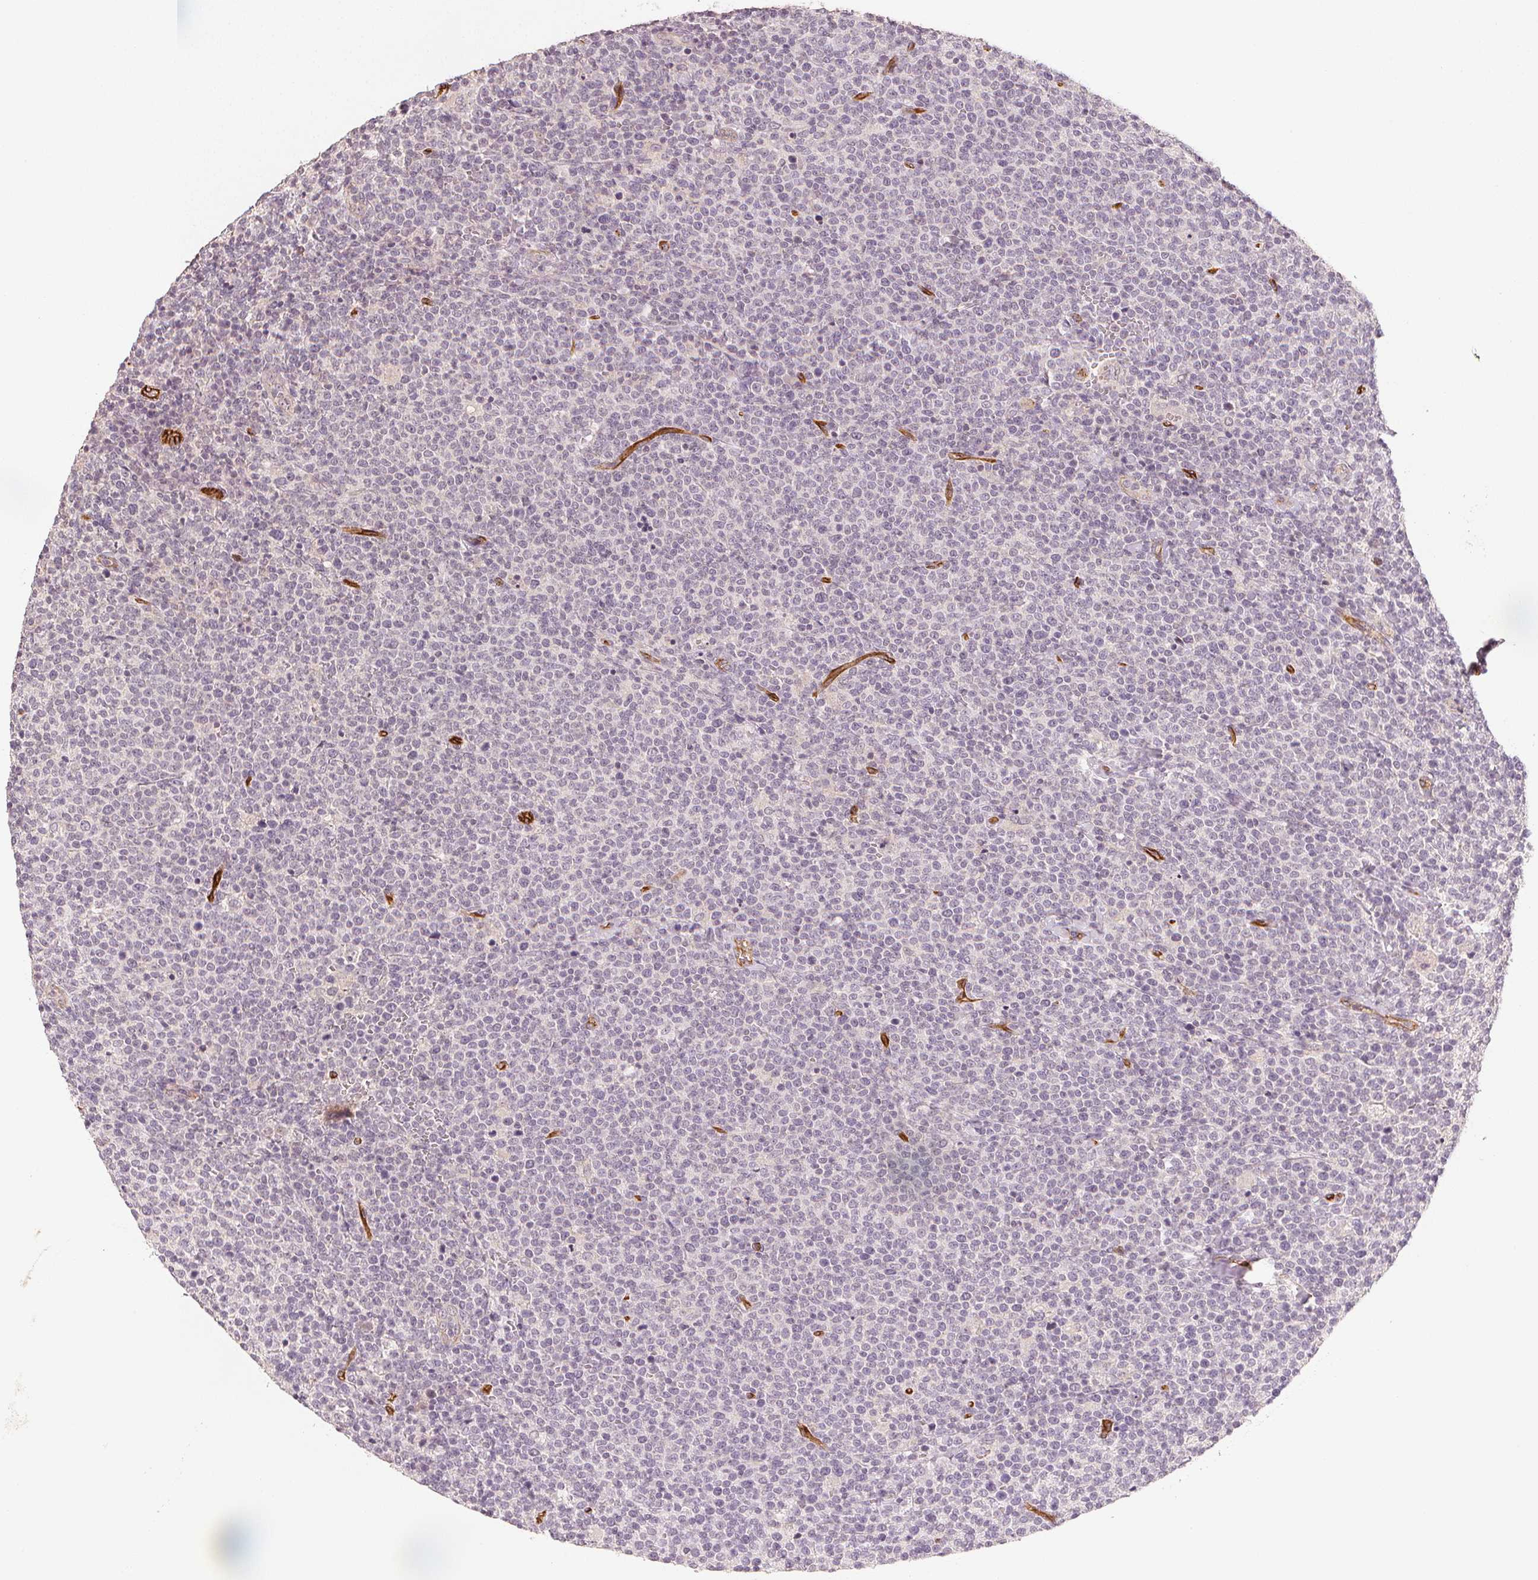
{"staining": {"intensity": "negative", "quantity": "none", "location": "none"}, "tissue": "lymphoma", "cell_type": "Tumor cells", "image_type": "cancer", "snomed": [{"axis": "morphology", "description": "Malignant lymphoma, non-Hodgkin's type, High grade"}, {"axis": "topography", "description": "Lymph node"}], "caption": "High-grade malignant lymphoma, non-Hodgkin's type was stained to show a protein in brown. There is no significant positivity in tumor cells.", "gene": "CIB1", "patient": {"sex": "male", "age": 61}}